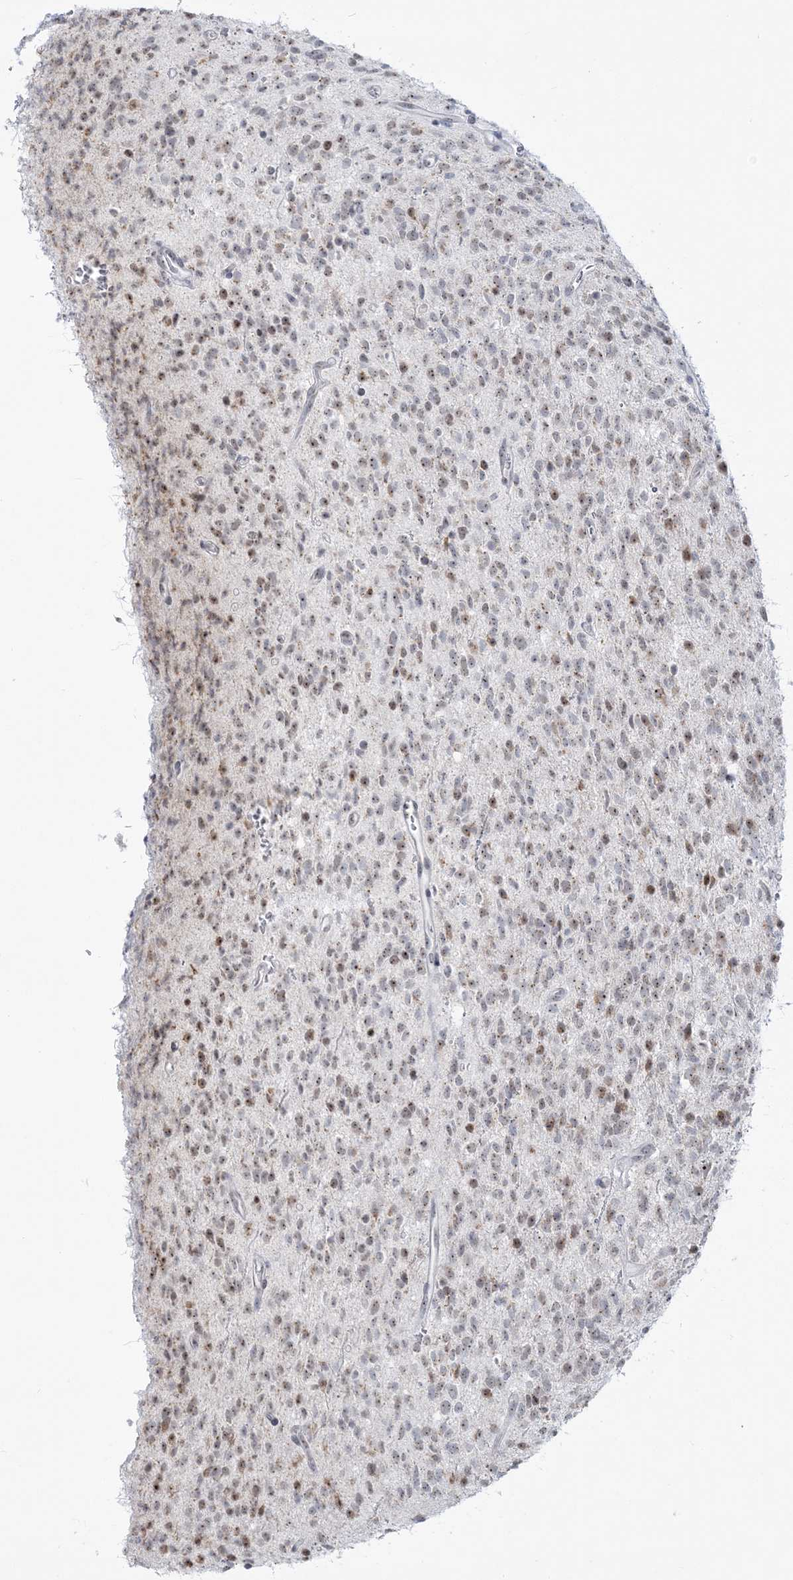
{"staining": {"intensity": "weak", "quantity": ">75%", "location": "nuclear"}, "tissue": "glioma", "cell_type": "Tumor cells", "image_type": "cancer", "snomed": [{"axis": "morphology", "description": "Glioma, malignant, High grade"}, {"axis": "topography", "description": "Brain"}], "caption": "High-grade glioma (malignant) tissue exhibits weak nuclear expression in about >75% of tumor cells, visualized by immunohistochemistry. The staining was performed using DAB, with brown indicating positive protein expression. Nuclei are stained blue with hematoxylin.", "gene": "DDX21", "patient": {"sex": "male", "age": 34}}